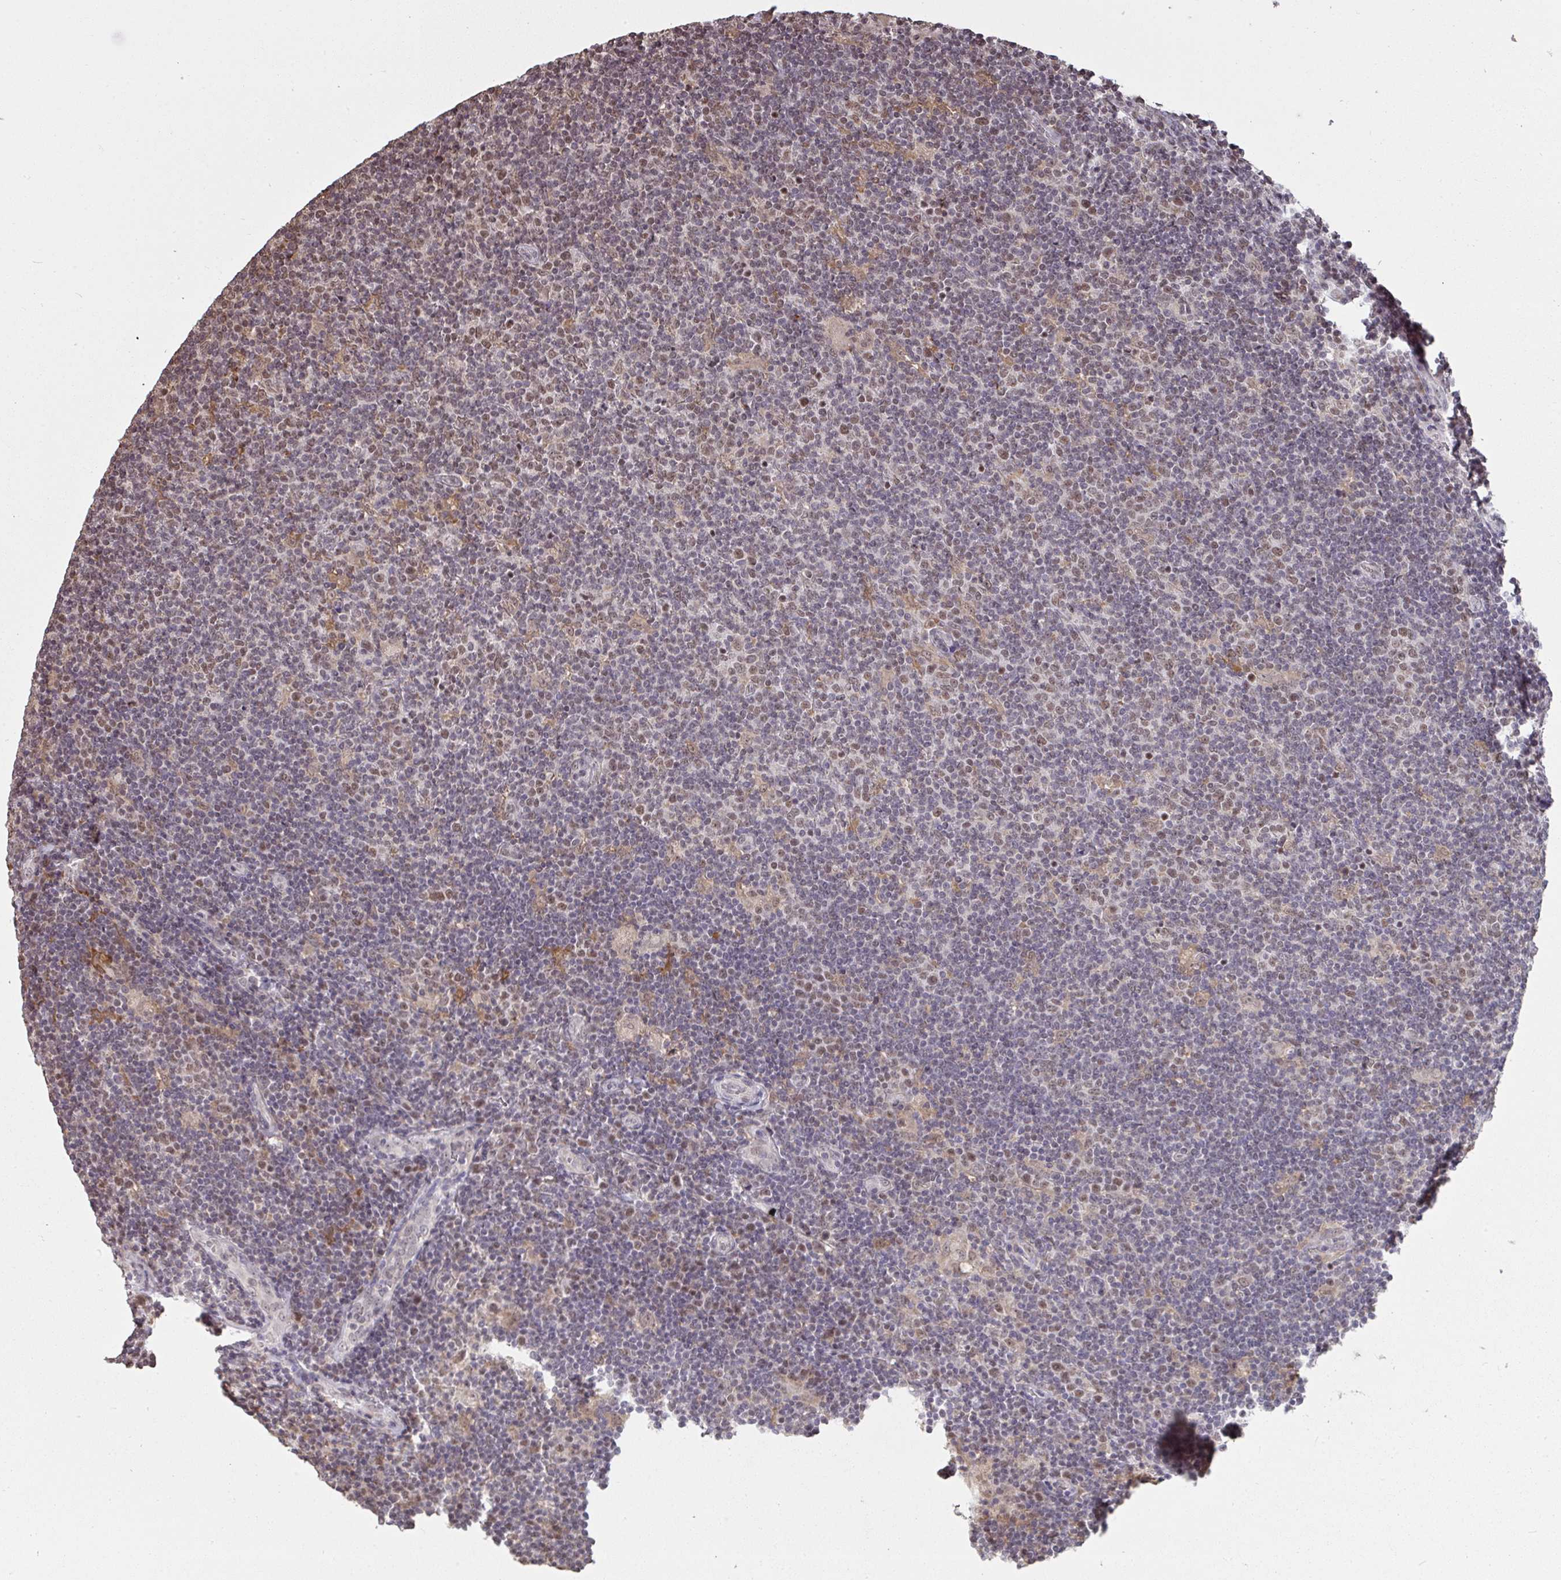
{"staining": {"intensity": "weak", "quantity": ">75%", "location": "nuclear"}, "tissue": "lymphoma", "cell_type": "Tumor cells", "image_type": "cancer", "snomed": [{"axis": "morphology", "description": "Hodgkin's disease, NOS"}, {"axis": "topography", "description": "Lymph node"}], "caption": "Hodgkin's disease stained with IHC exhibits weak nuclear positivity in about >75% of tumor cells.", "gene": "SAP30", "patient": {"sex": "male", "age": 40}}